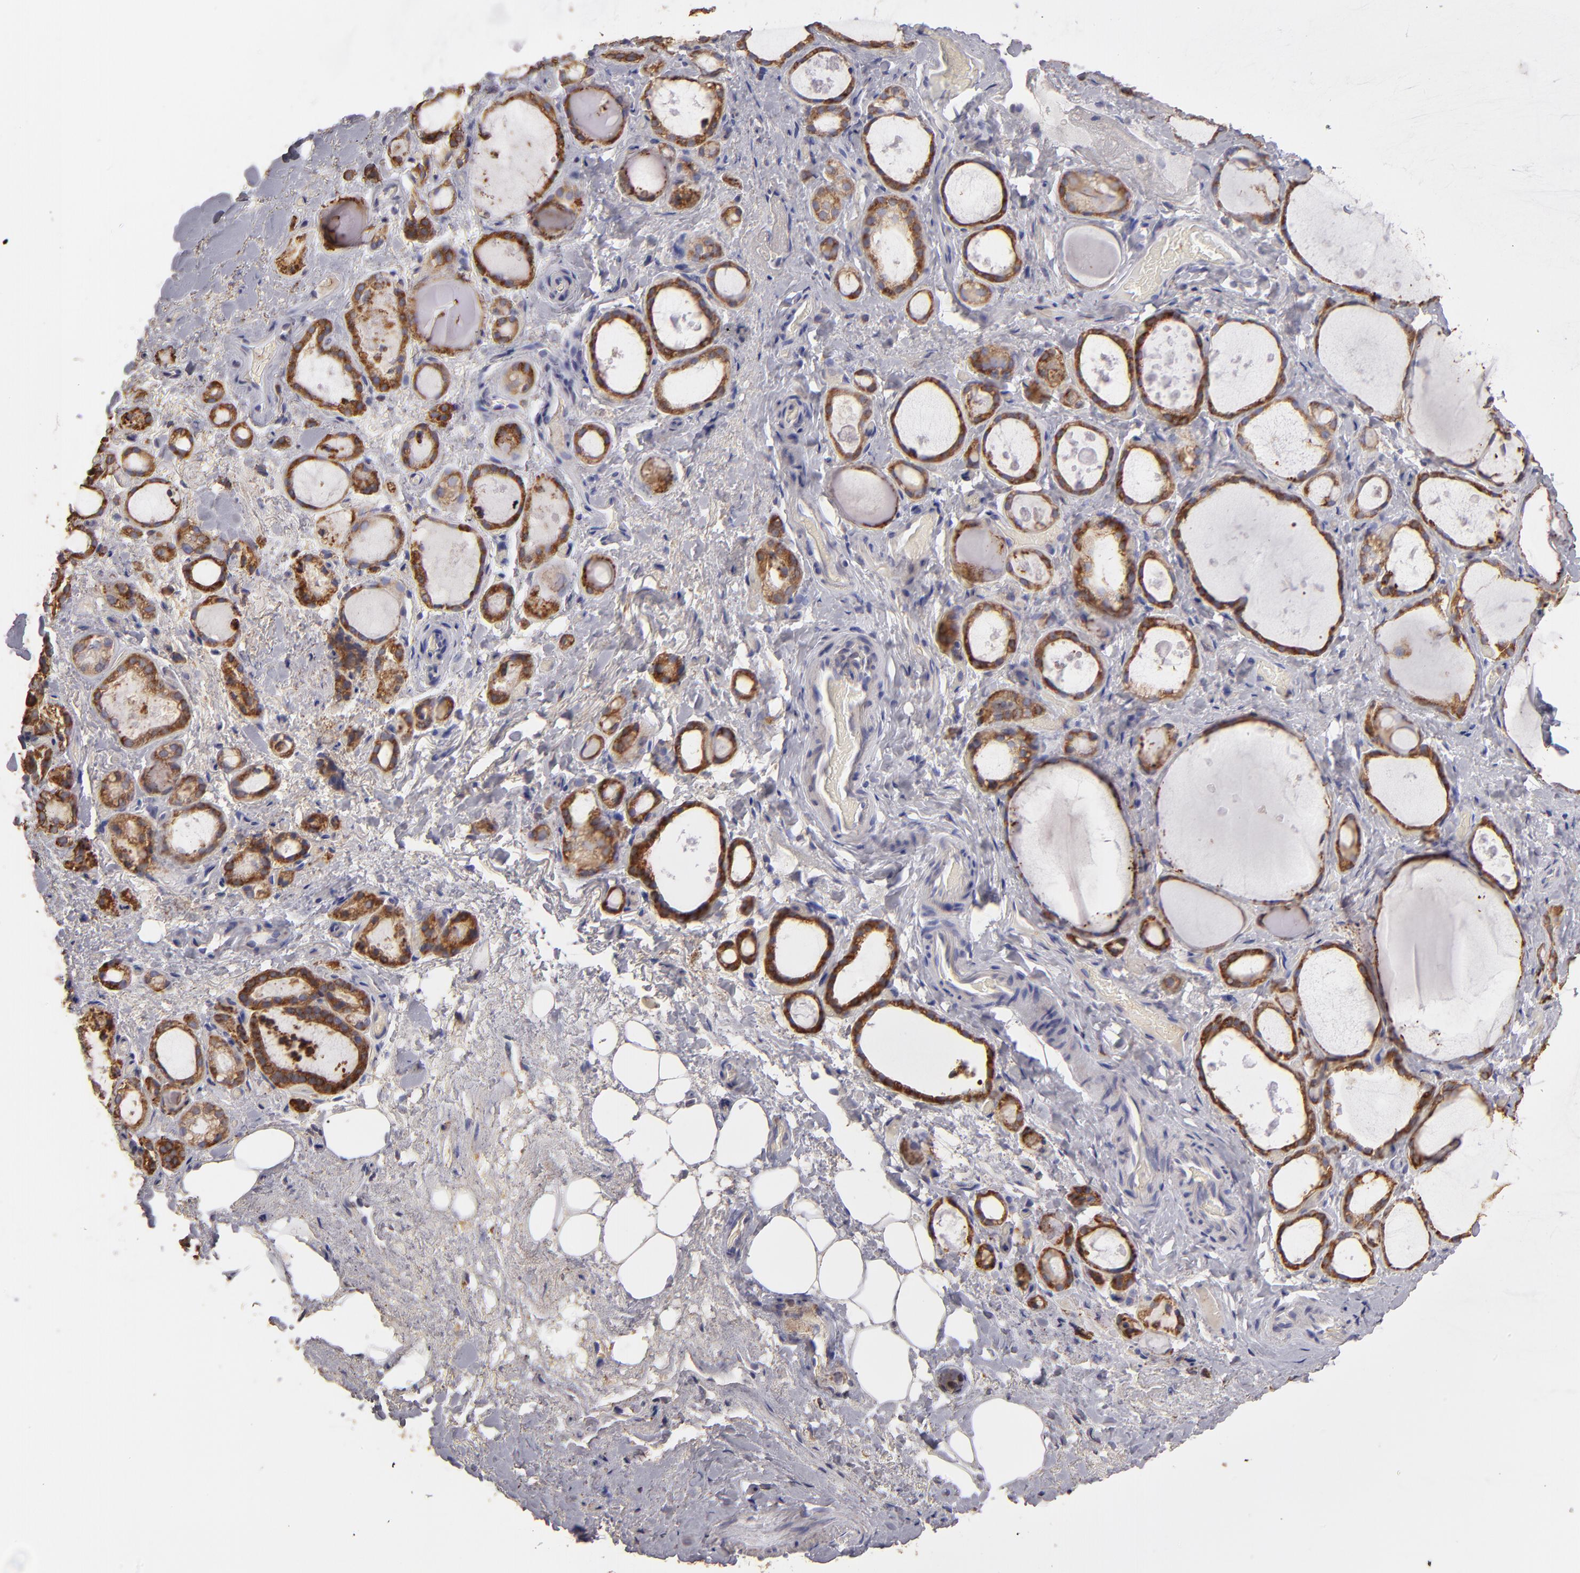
{"staining": {"intensity": "strong", "quantity": ">75%", "location": "cytoplasmic/membranous"}, "tissue": "thyroid gland", "cell_type": "Glandular cells", "image_type": "normal", "snomed": [{"axis": "morphology", "description": "Normal tissue, NOS"}, {"axis": "topography", "description": "Thyroid gland"}], "caption": "This is an image of IHC staining of normal thyroid gland, which shows strong positivity in the cytoplasmic/membranous of glandular cells.", "gene": "CALR", "patient": {"sex": "female", "age": 75}}